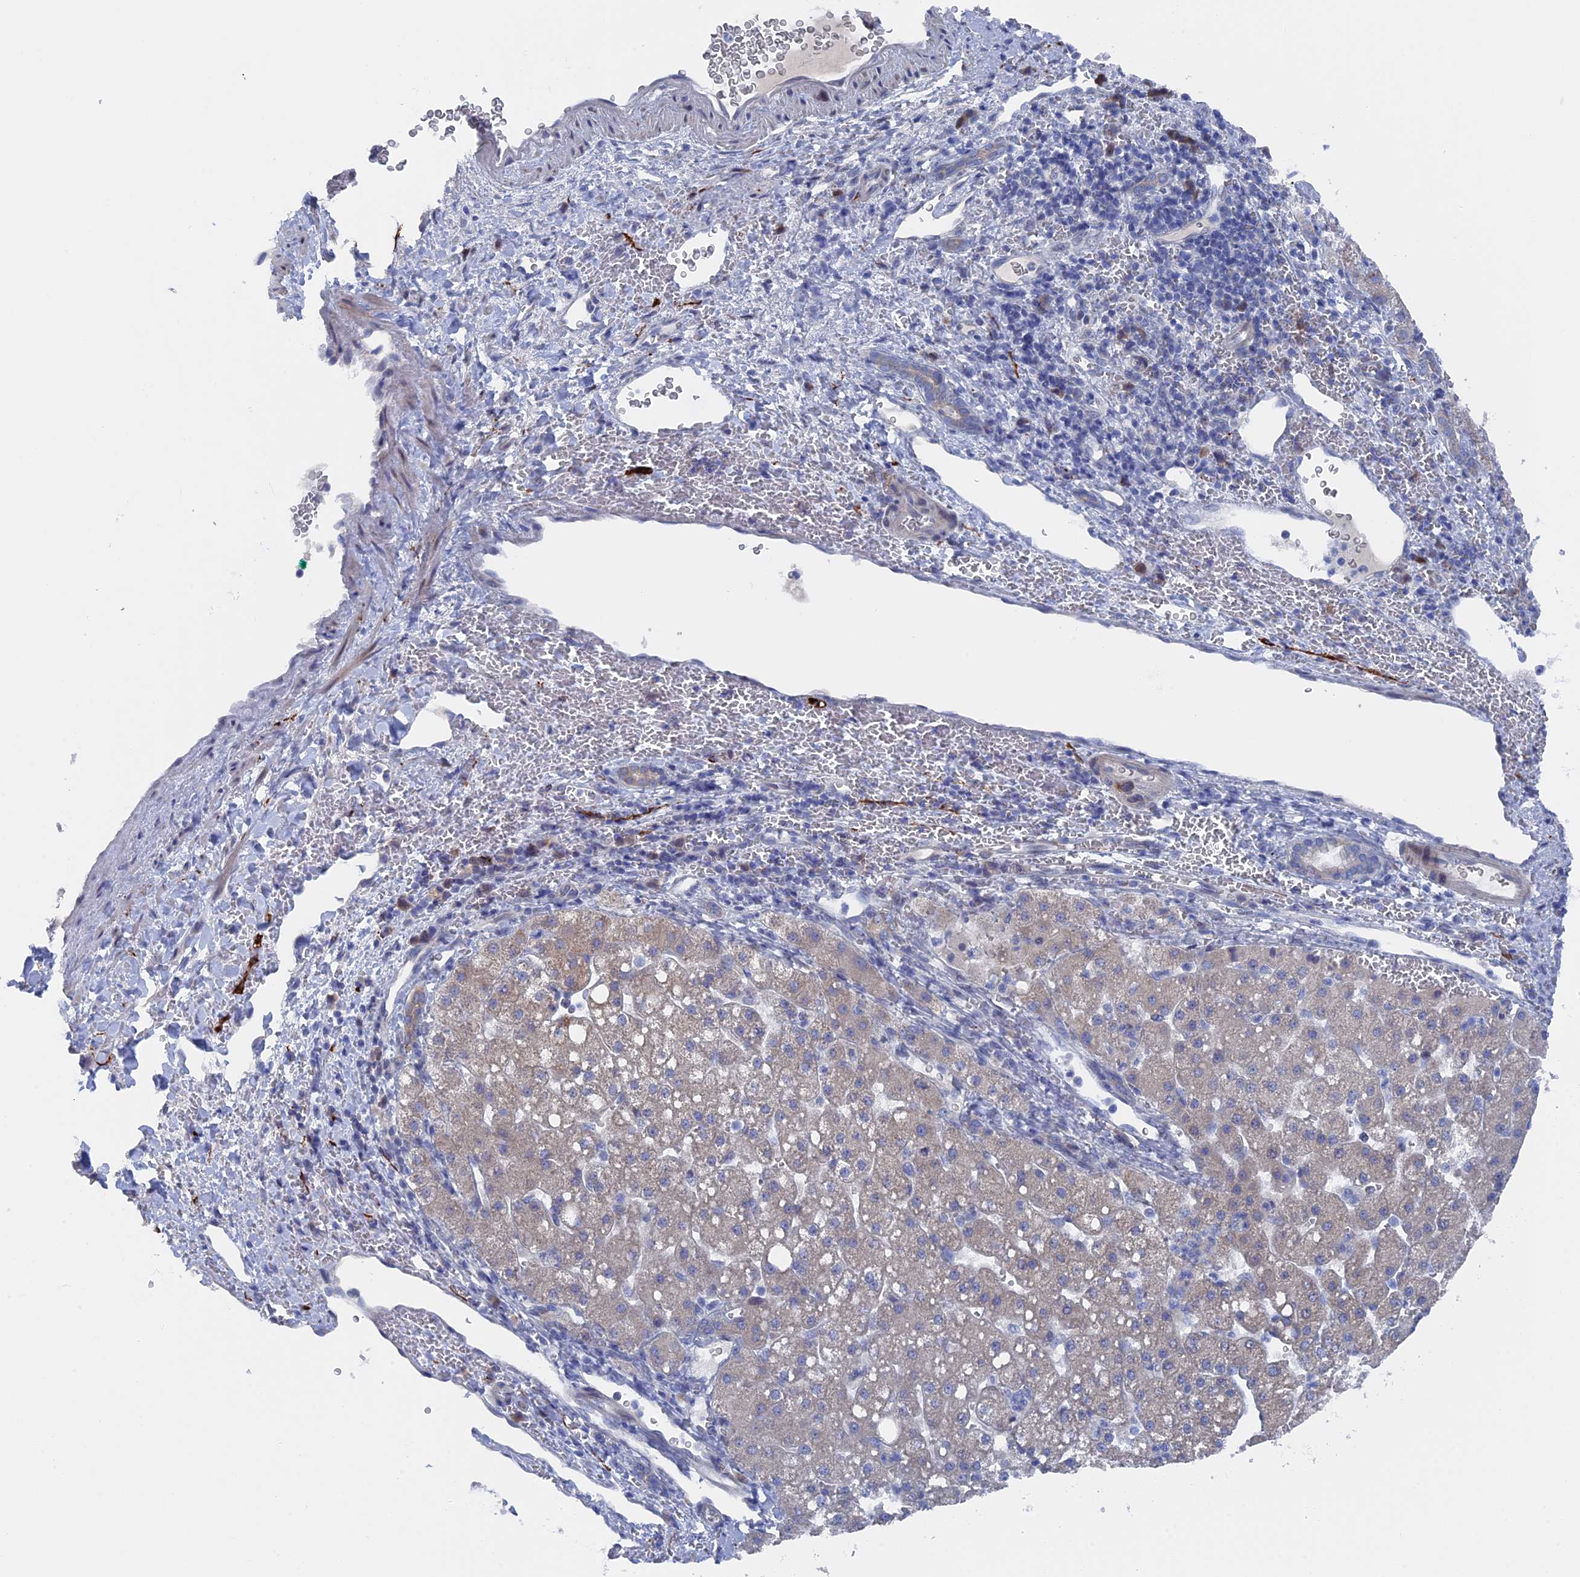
{"staining": {"intensity": "weak", "quantity": "25%-75%", "location": "cytoplasmic/membranous"}, "tissue": "liver cancer", "cell_type": "Tumor cells", "image_type": "cancer", "snomed": [{"axis": "morphology", "description": "Carcinoma, Hepatocellular, NOS"}, {"axis": "topography", "description": "Liver"}], "caption": "Liver cancer (hepatocellular carcinoma) was stained to show a protein in brown. There is low levels of weak cytoplasmic/membranous staining in about 25%-75% of tumor cells.", "gene": "TMEM161A", "patient": {"sex": "male", "age": 57}}